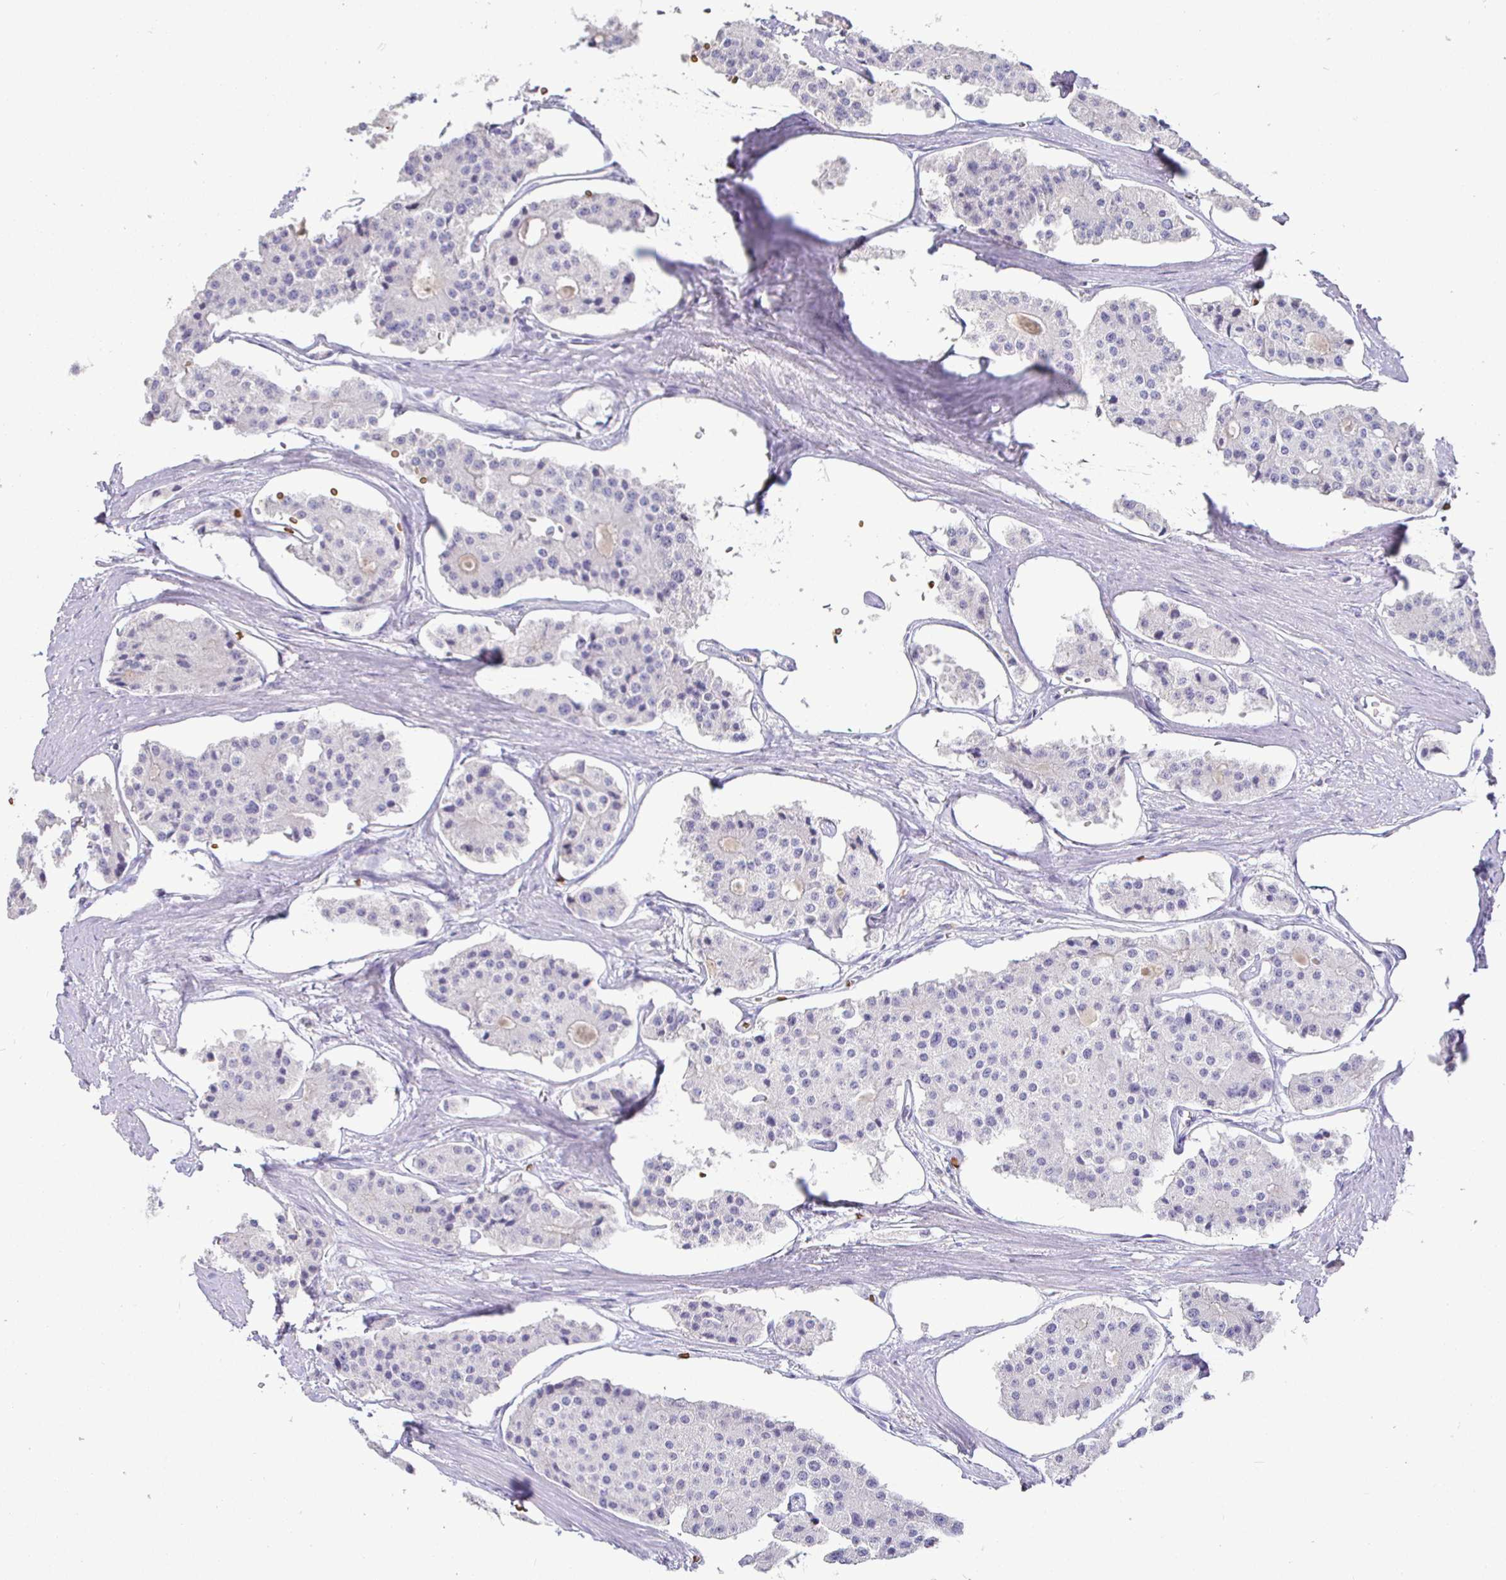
{"staining": {"intensity": "negative", "quantity": "none", "location": "none"}, "tissue": "carcinoid", "cell_type": "Tumor cells", "image_type": "cancer", "snomed": [{"axis": "morphology", "description": "Carcinoid, malignant, NOS"}, {"axis": "topography", "description": "Small intestine"}], "caption": "Tumor cells show no significant expression in carcinoid.", "gene": "SIRPA", "patient": {"sex": "female", "age": 65}}